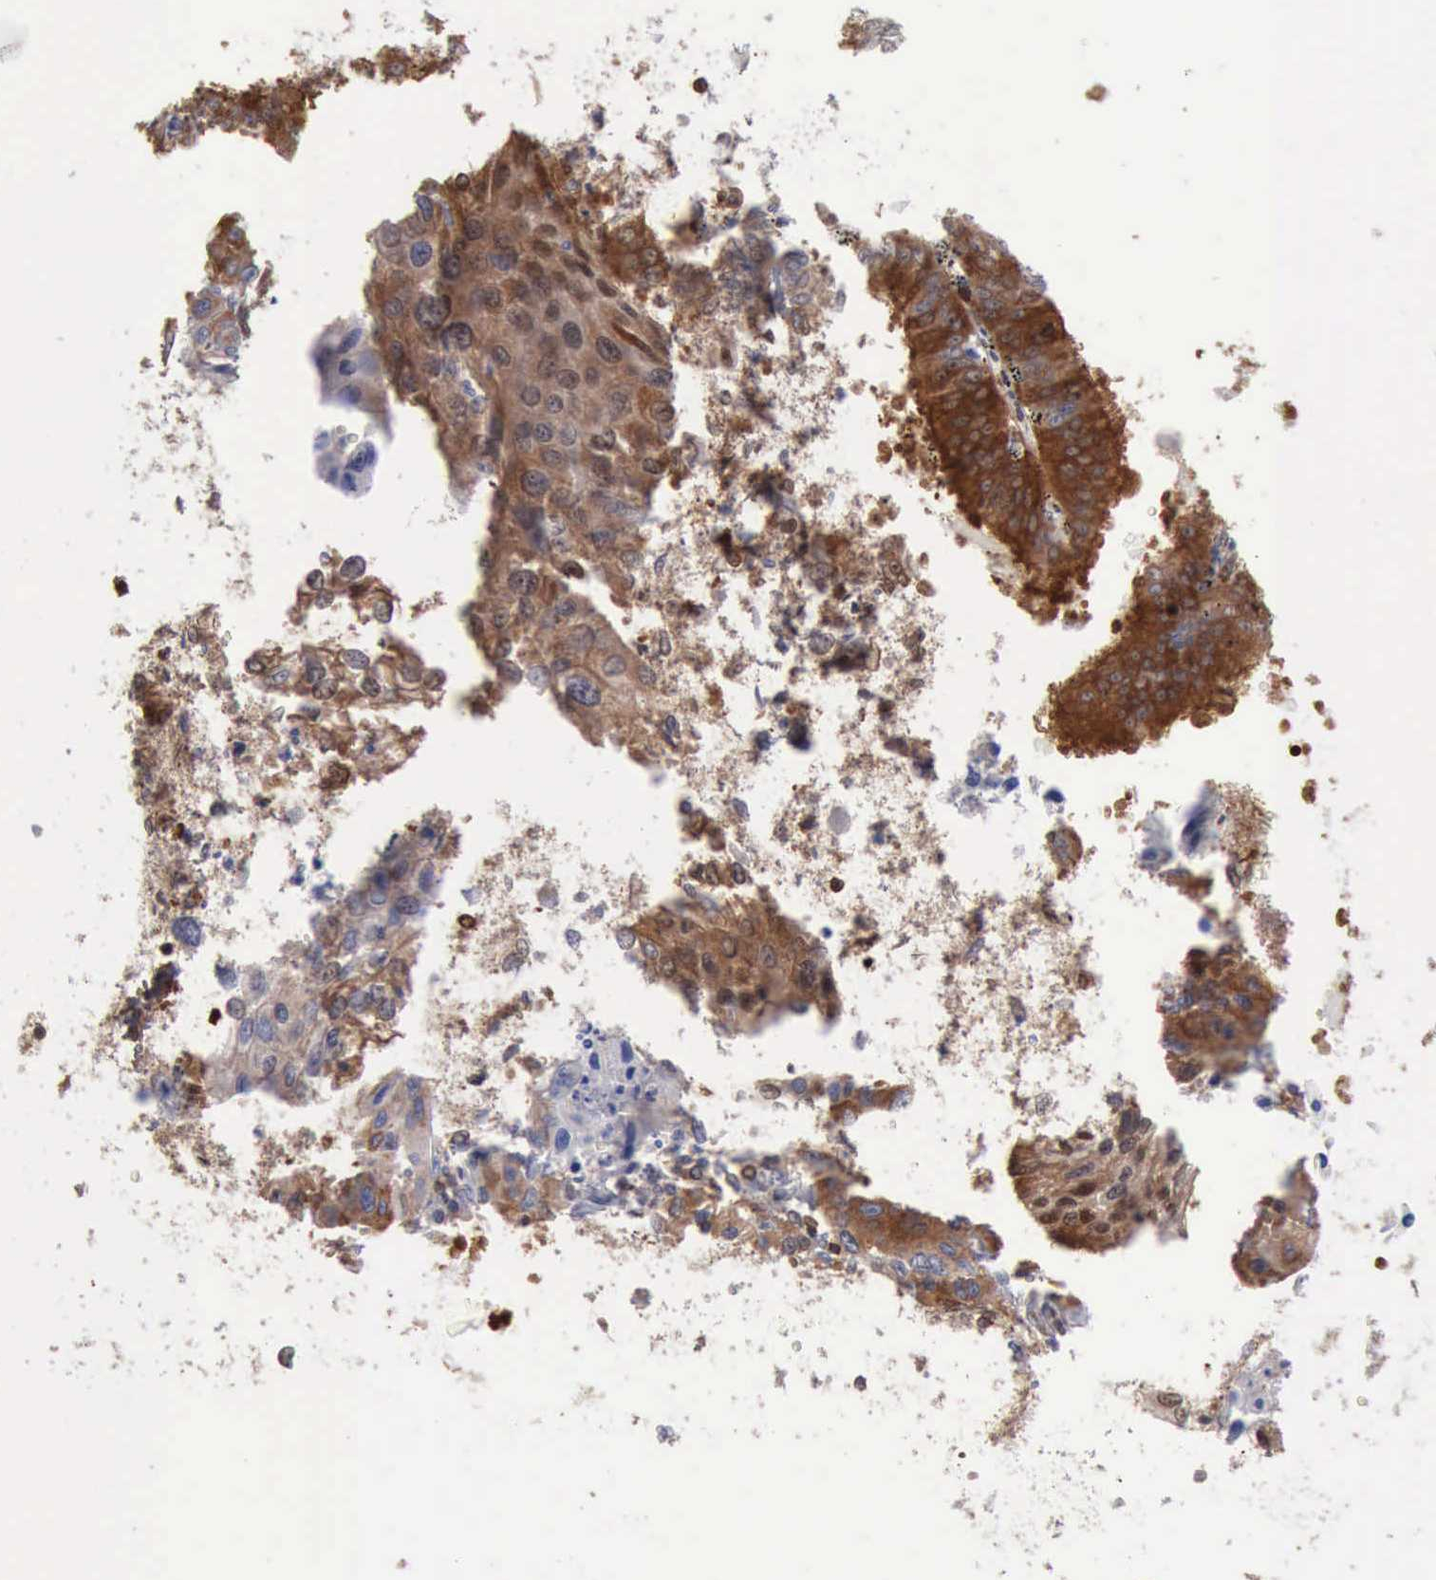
{"staining": {"intensity": "strong", "quantity": ">75%", "location": "cytoplasmic/membranous,nuclear"}, "tissue": "endometrial cancer", "cell_type": "Tumor cells", "image_type": "cancer", "snomed": [{"axis": "morphology", "description": "Adenocarcinoma, NOS"}, {"axis": "topography", "description": "Endometrium"}], "caption": "Immunohistochemical staining of human endometrial cancer displays strong cytoplasmic/membranous and nuclear protein staining in about >75% of tumor cells.", "gene": "PDCD4", "patient": {"sex": "female", "age": 66}}